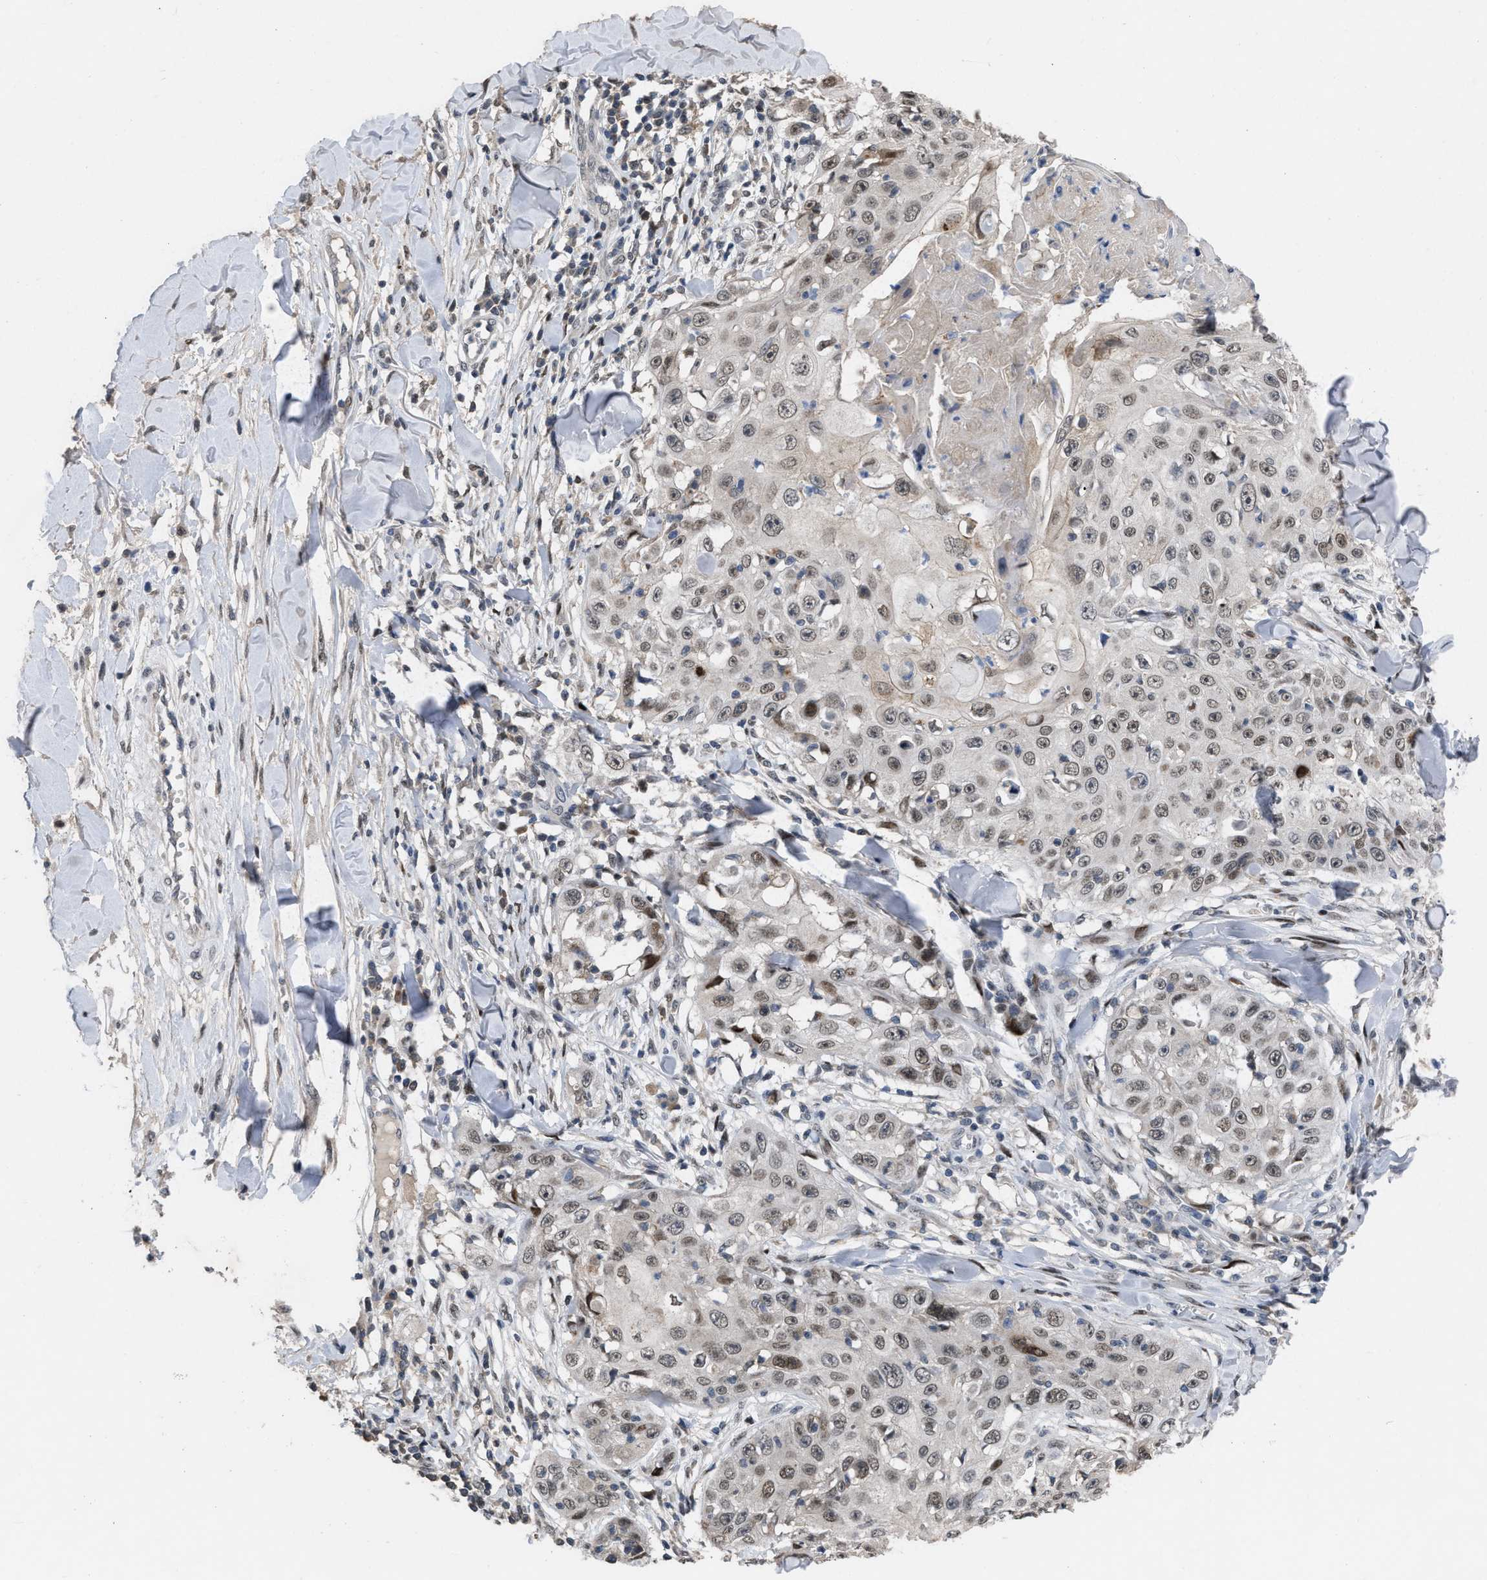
{"staining": {"intensity": "weak", "quantity": ">75%", "location": "nuclear"}, "tissue": "skin cancer", "cell_type": "Tumor cells", "image_type": "cancer", "snomed": [{"axis": "morphology", "description": "Squamous cell carcinoma, NOS"}, {"axis": "topography", "description": "Skin"}], "caption": "This micrograph reveals immunohistochemistry (IHC) staining of skin cancer, with low weak nuclear staining in about >75% of tumor cells.", "gene": "SETDB1", "patient": {"sex": "male", "age": 86}}